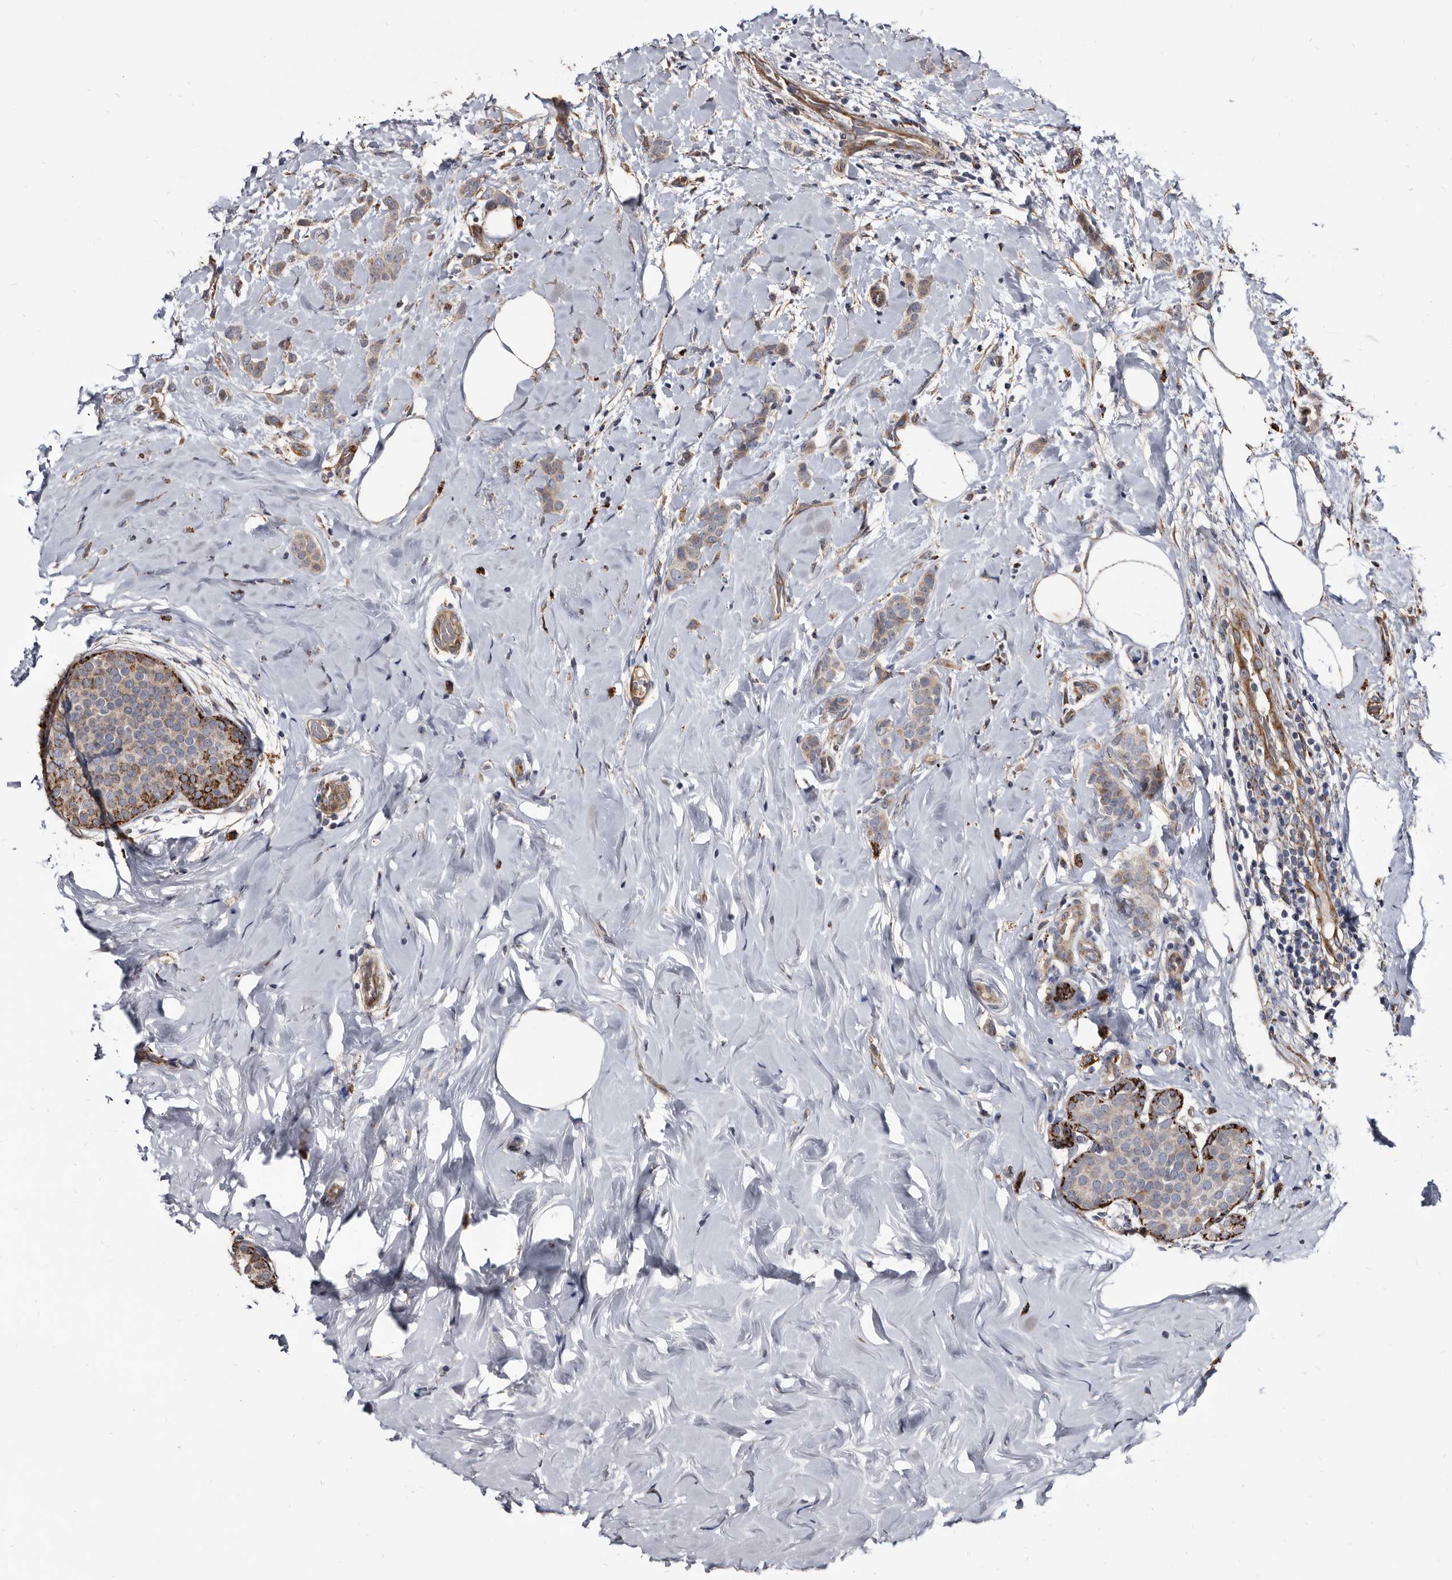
{"staining": {"intensity": "weak", "quantity": "25%-75%", "location": "cytoplasmic/membranous"}, "tissue": "breast cancer", "cell_type": "Tumor cells", "image_type": "cancer", "snomed": [{"axis": "morphology", "description": "Lobular carcinoma, in situ"}, {"axis": "morphology", "description": "Lobular carcinoma"}, {"axis": "topography", "description": "Breast"}], "caption": "Human breast cancer (lobular carcinoma) stained with a protein marker shows weak staining in tumor cells.", "gene": "CTSA", "patient": {"sex": "female", "age": 41}}